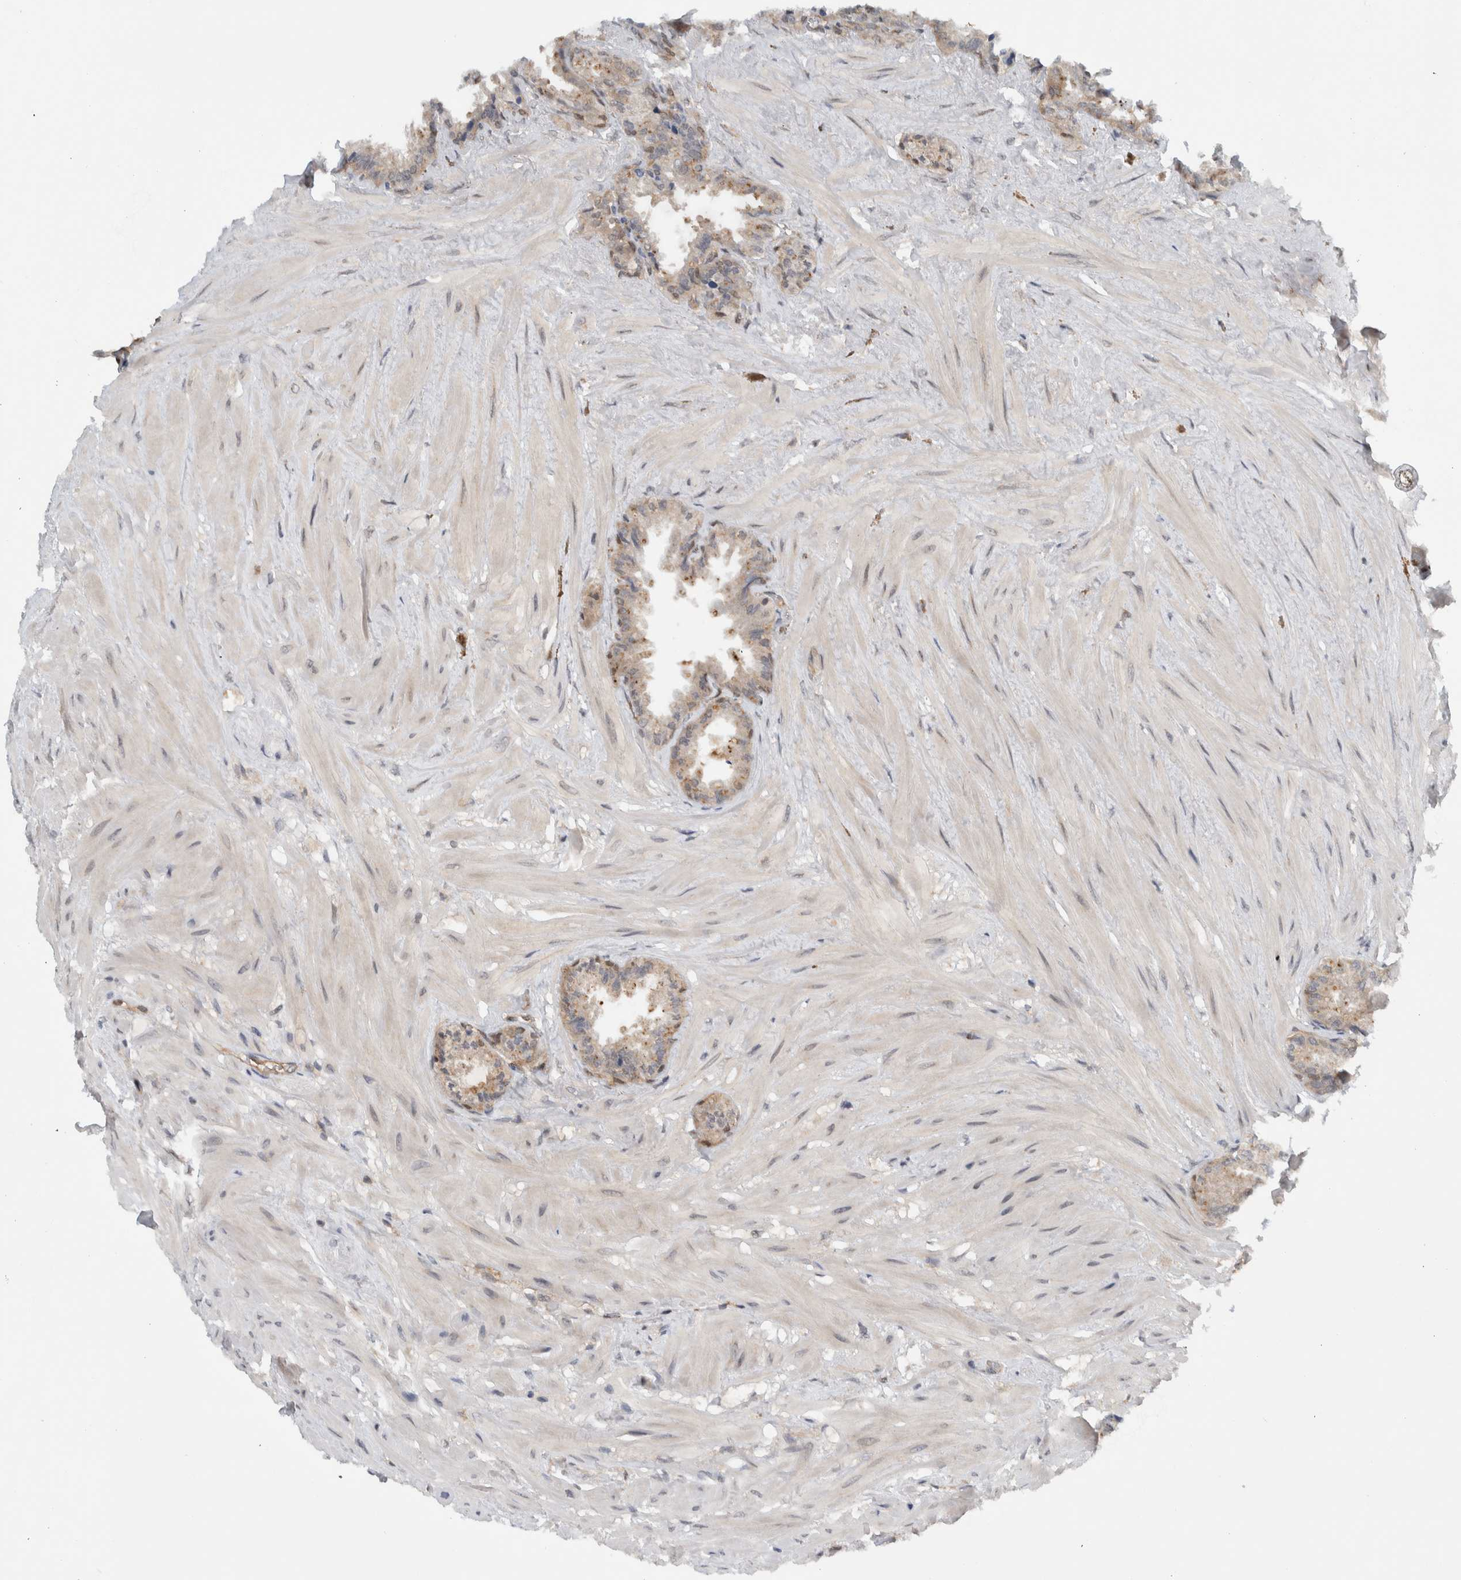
{"staining": {"intensity": "moderate", "quantity": ">75%", "location": "cytoplasmic/membranous"}, "tissue": "seminal vesicle", "cell_type": "Glandular cells", "image_type": "normal", "snomed": [{"axis": "morphology", "description": "Normal tissue, NOS"}, {"axis": "topography", "description": "Seminal veicle"}], "caption": "The immunohistochemical stain labels moderate cytoplasmic/membranous positivity in glandular cells of unremarkable seminal vesicle.", "gene": "CCDC43", "patient": {"sex": "male", "age": 46}}